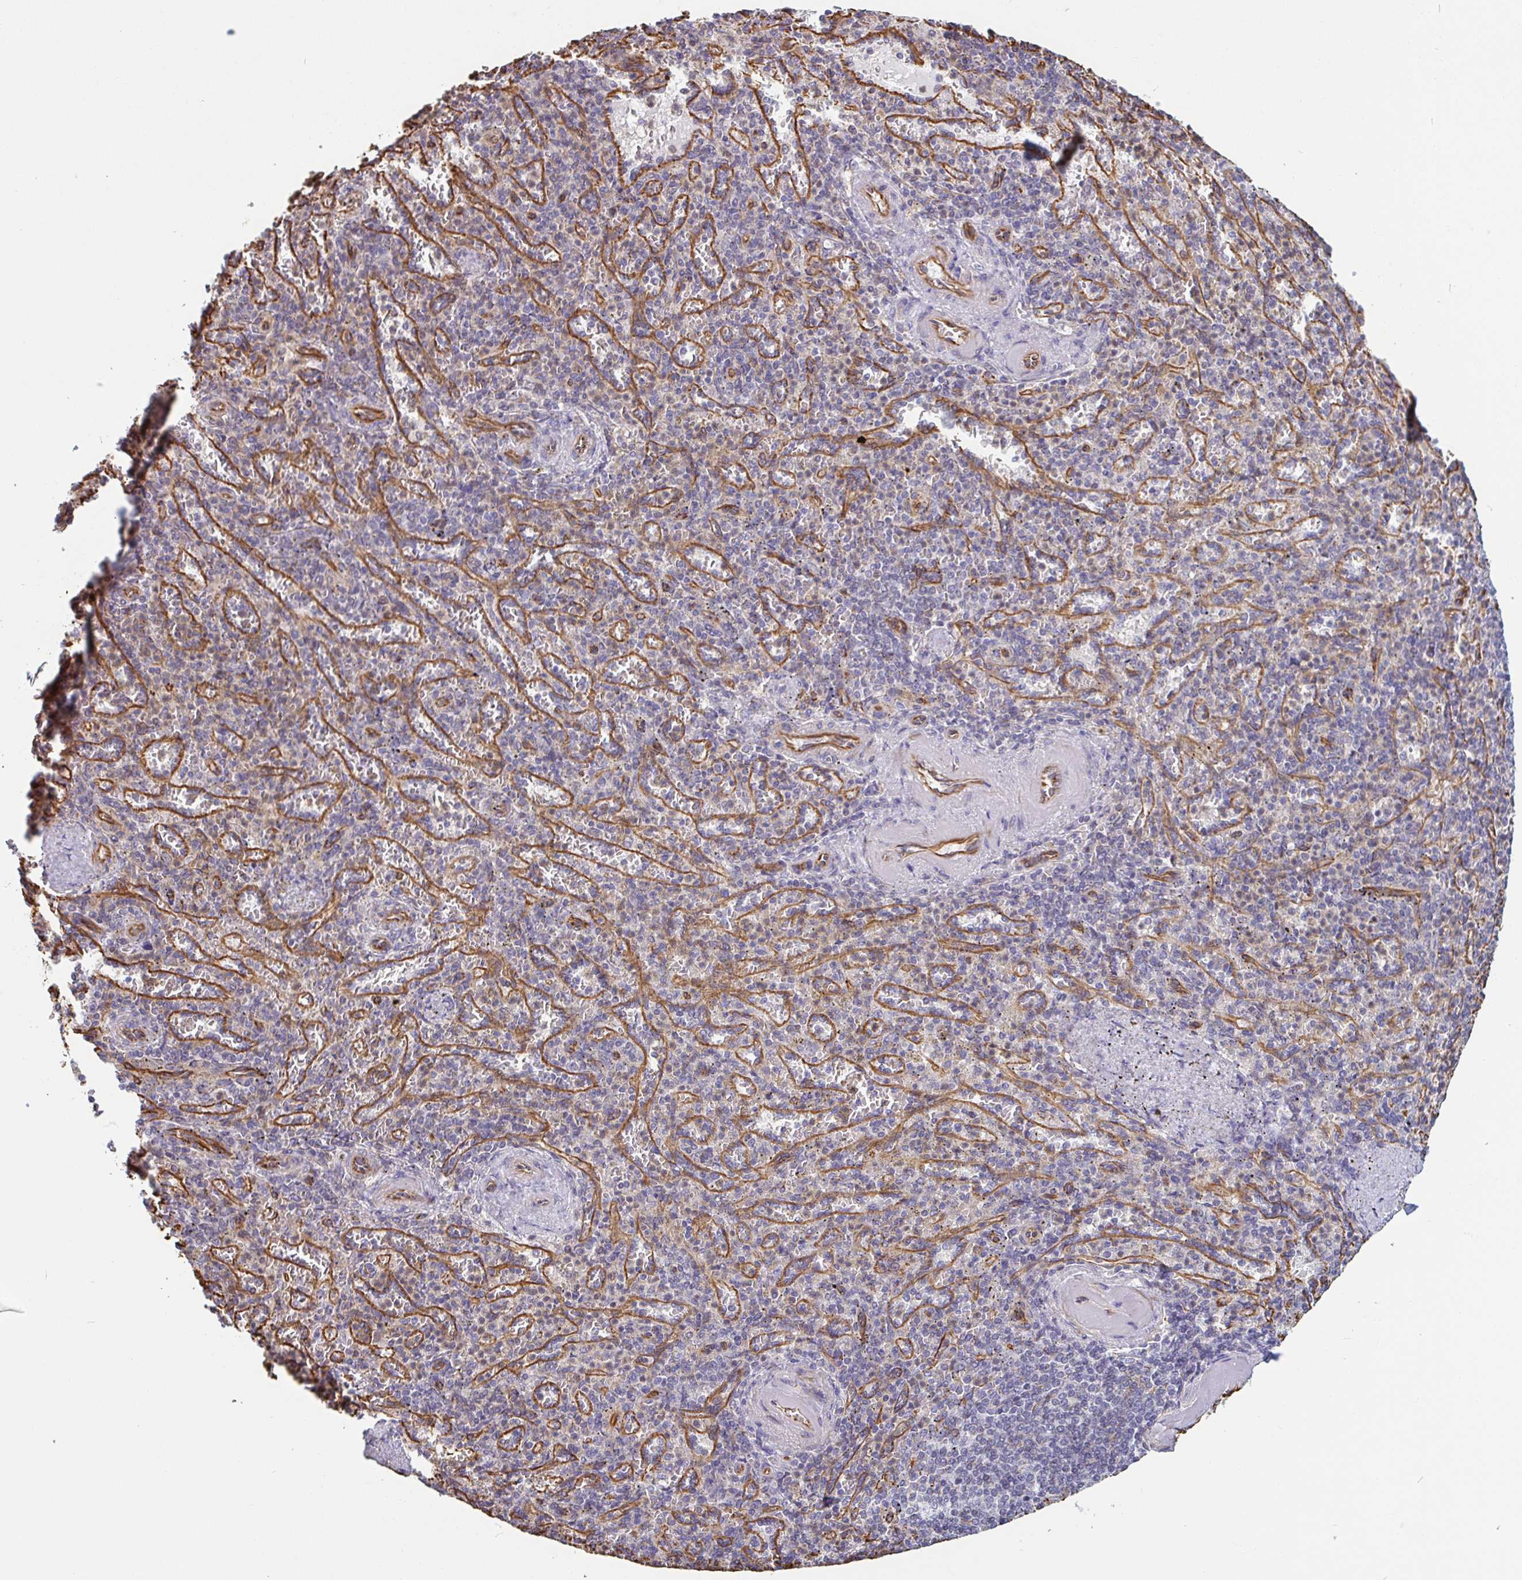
{"staining": {"intensity": "negative", "quantity": "none", "location": "none"}, "tissue": "spleen", "cell_type": "Cells in red pulp", "image_type": "normal", "snomed": [{"axis": "morphology", "description": "Normal tissue, NOS"}, {"axis": "topography", "description": "Spleen"}], "caption": "Immunohistochemistry of benign spleen exhibits no expression in cells in red pulp. Nuclei are stained in blue.", "gene": "PPFIA1", "patient": {"sex": "female", "age": 74}}